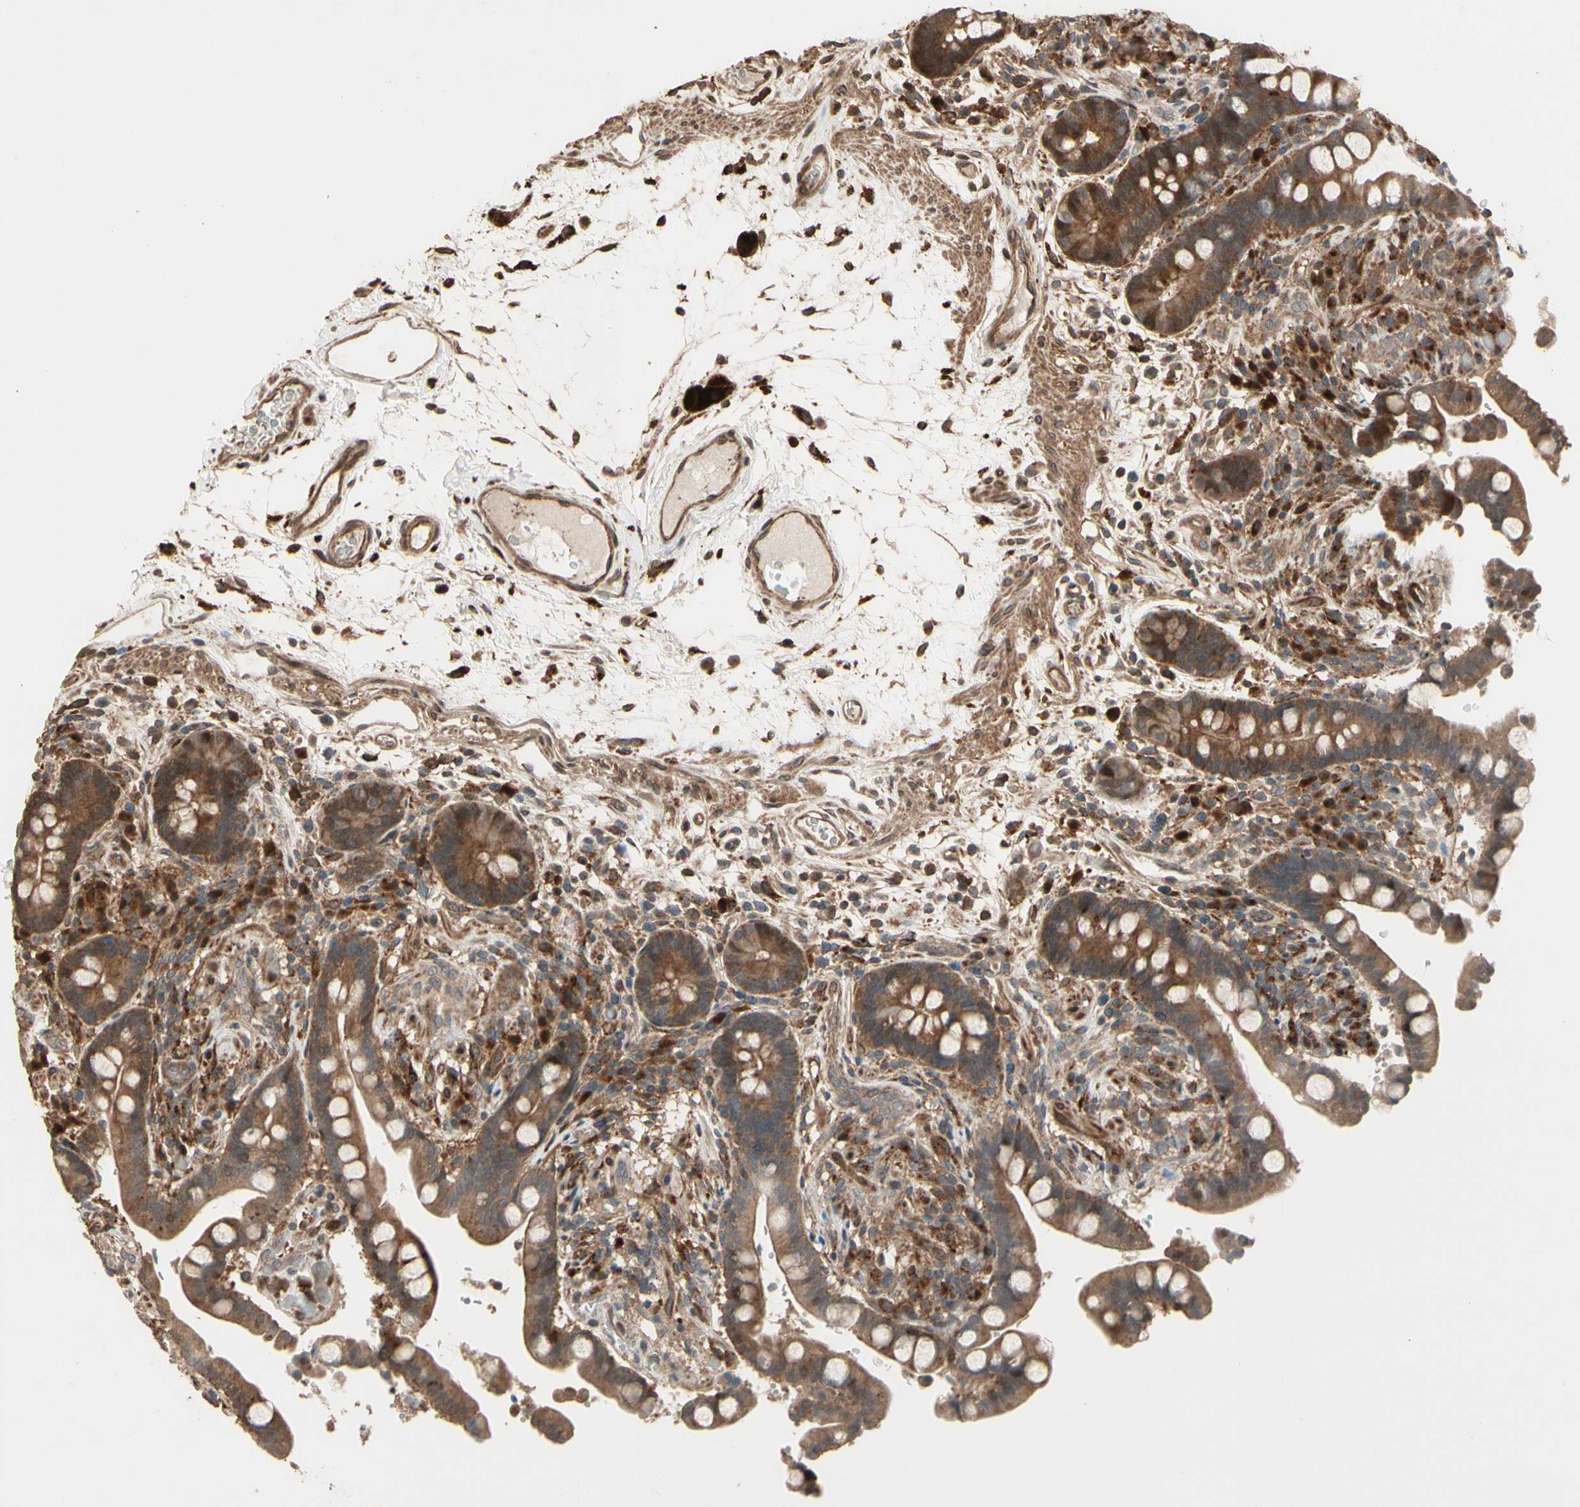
{"staining": {"intensity": "moderate", "quantity": ">75%", "location": "cytoplasmic/membranous"}, "tissue": "colon", "cell_type": "Endothelial cells", "image_type": "normal", "snomed": [{"axis": "morphology", "description": "Normal tissue, NOS"}, {"axis": "topography", "description": "Colon"}], "caption": "DAB immunohistochemical staining of unremarkable colon reveals moderate cytoplasmic/membranous protein positivity in about >75% of endothelial cells.", "gene": "CSF1R", "patient": {"sex": "male", "age": 73}}